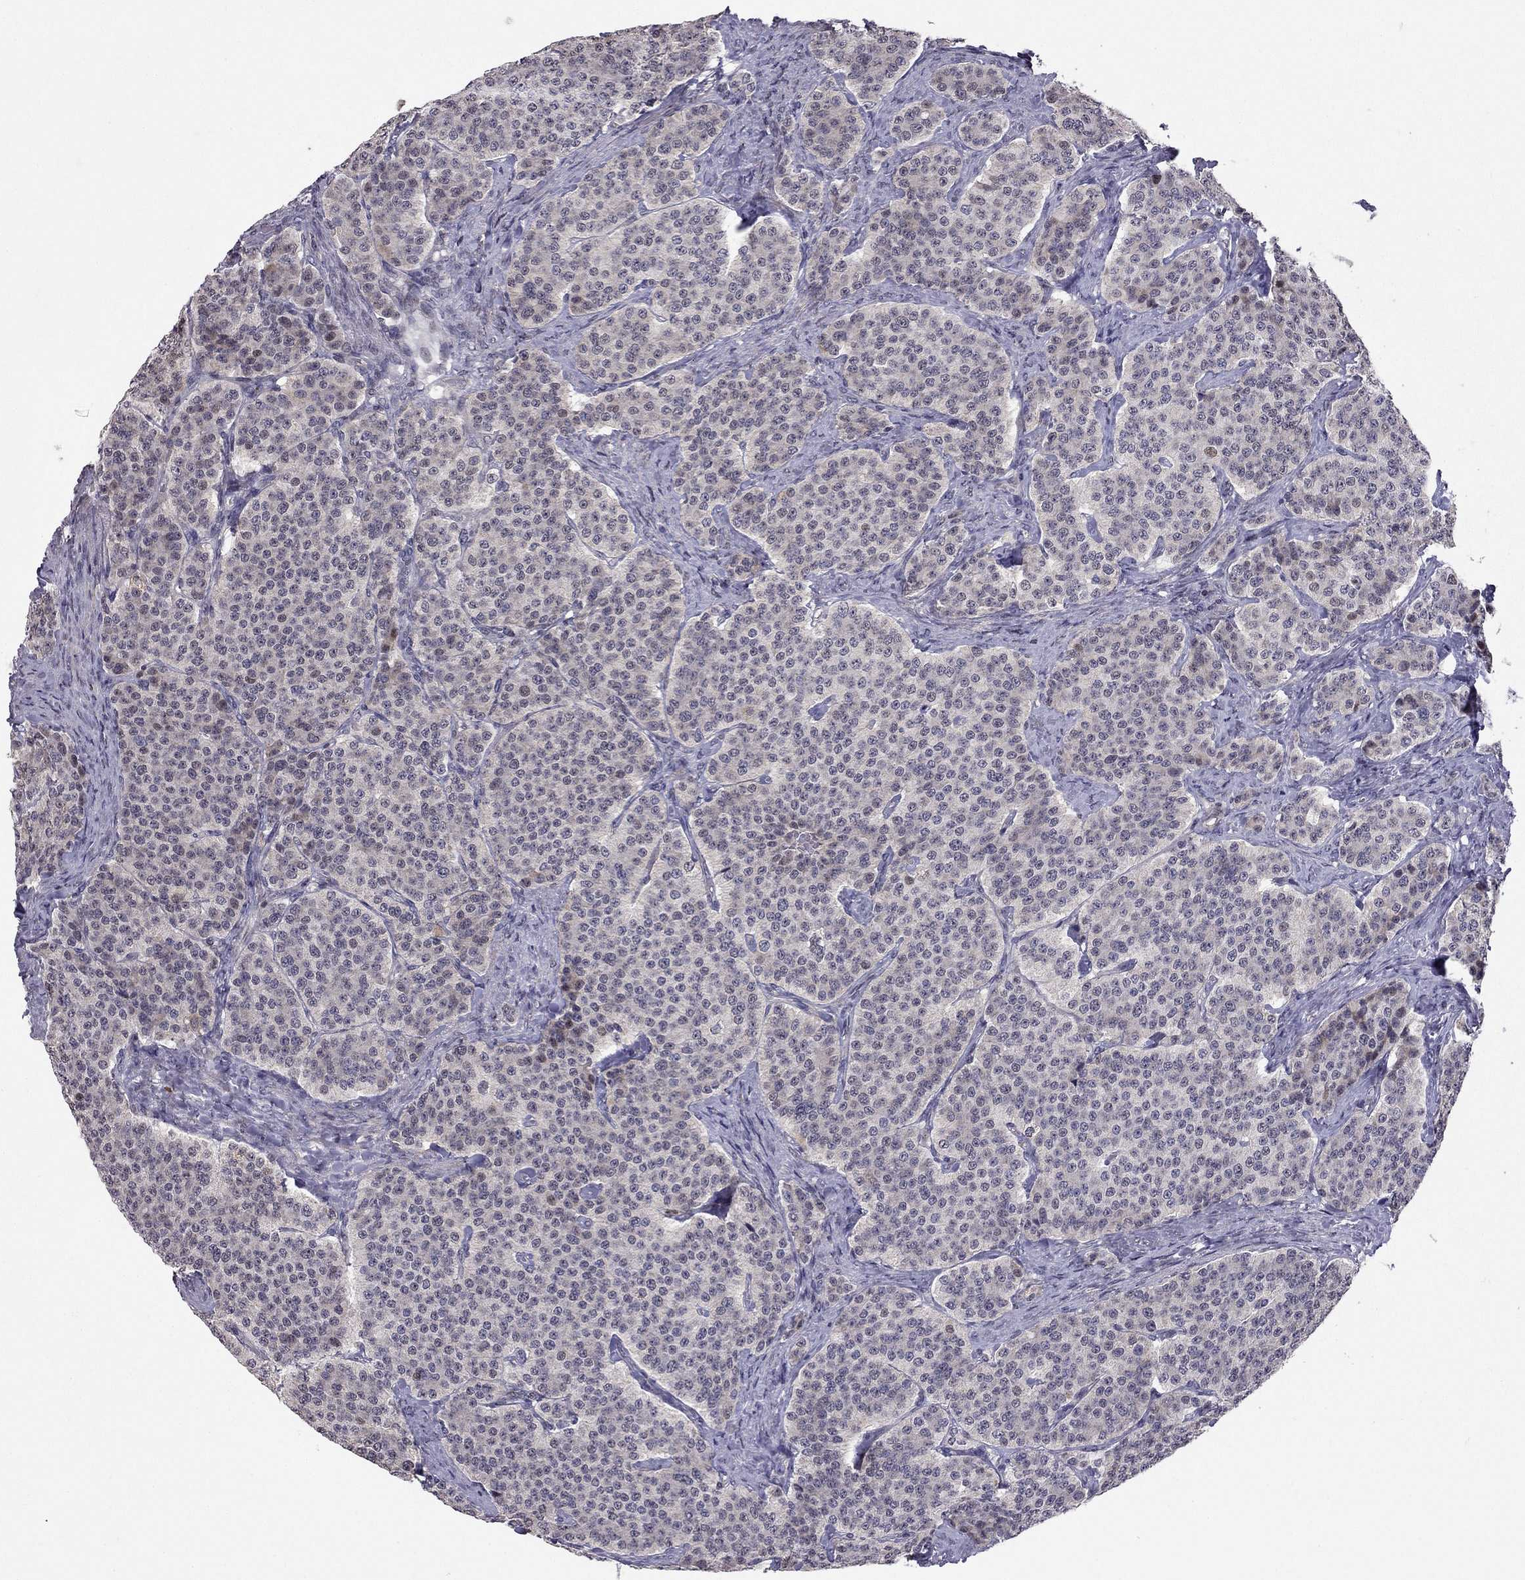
{"staining": {"intensity": "negative", "quantity": "none", "location": "none"}, "tissue": "carcinoid", "cell_type": "Tumor cells", "image_type": "cancer", "snomed": [{"axis": "morphology", "description": "Carcinoid, malignant, NOS"}, {"axis": "topography", "description": "Small intestine"}], "caption": "An immunohistochemistry micrograph of malignant carcinoid is shown. There is no staining in tumor cells of malignant carcinoid.", "gene": "LRRC39", "patient": {"sex": "female", "age": 58}}